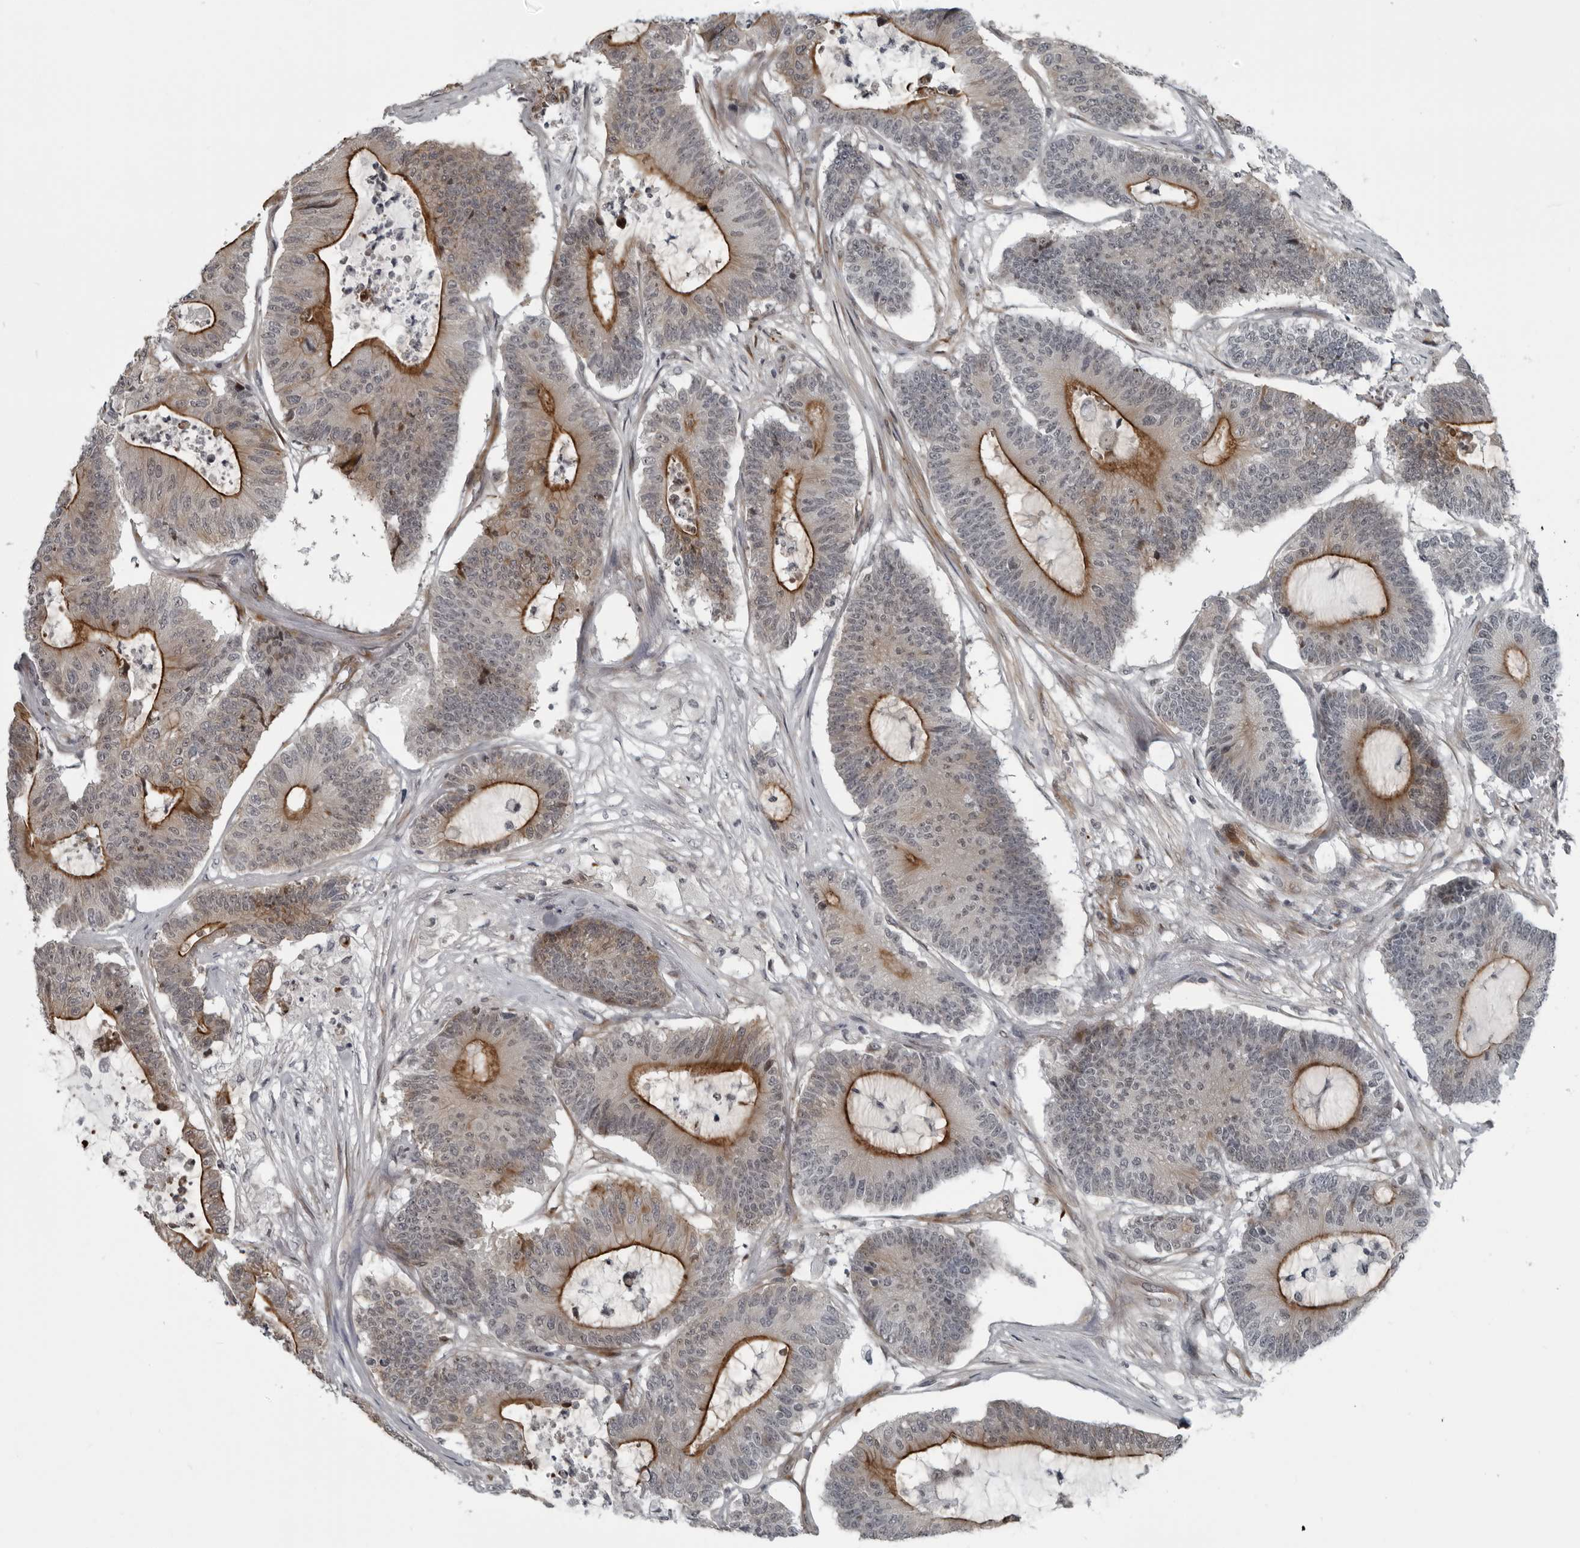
{"staining": {"intensity": "moderate", "quantity": "25%-75%", "location": "cytoplasmic/membranous"}, "tissue": "colorectal cancer", "cell_type": "Tumor cells", "image_type": "cancer", "snomed": [{"axis": "morphology", "description": "Adenocarcinoma, NOS"}, {"axis": "topography", "description": "Colon"}], "caption": "IHC photomicrograph of human colorectal cancer (adenocarcinoma) stained for a protein (brown), which shows medium levels of moderate cytoplasmic/membranous expression in approximately 25%-75% of tumor cells.", "gene": "FAM102B", "patient": {"sex": "female", "age": 84}}